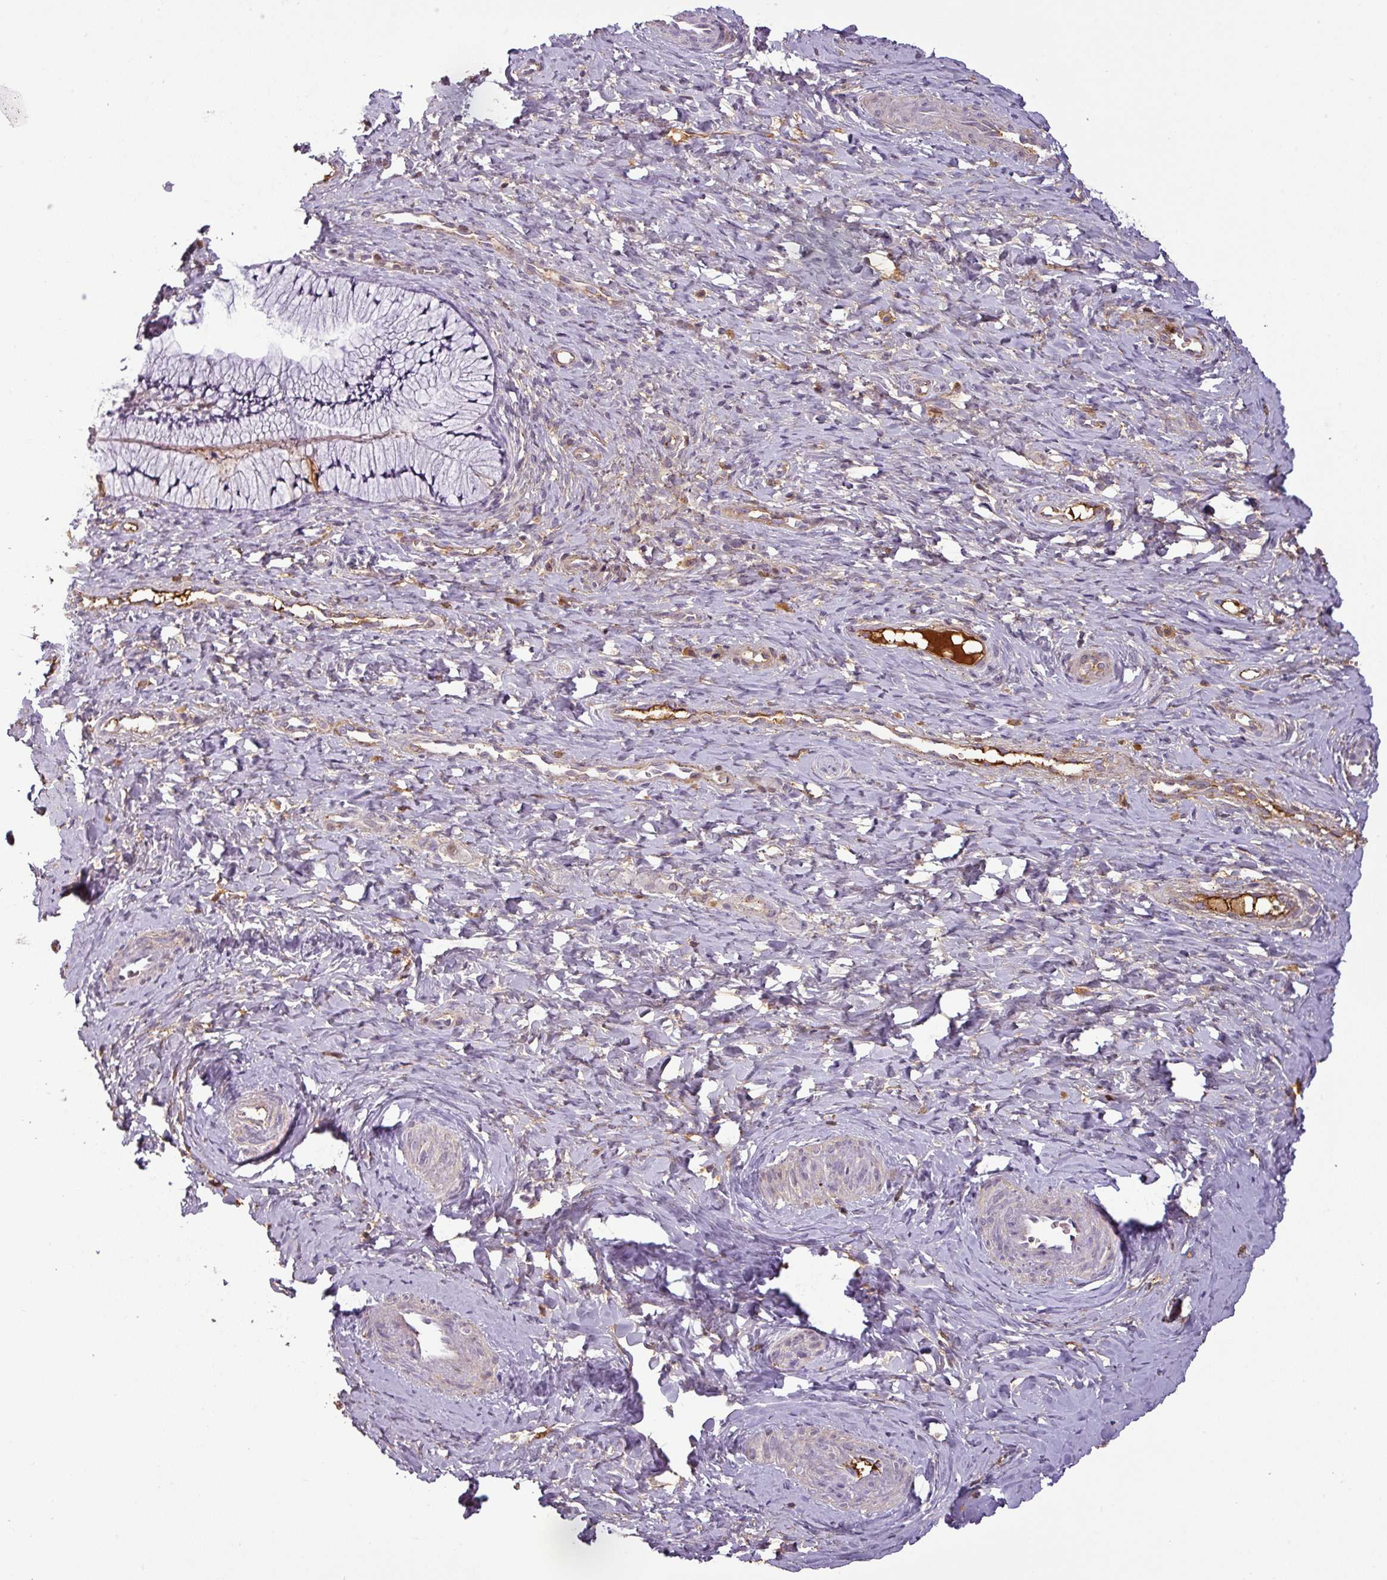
{"staining": {"intensity": "negative", "quantity": "none", "location": "none"}, "tissue": "cervix", "cell_type": "Glandular cells", "image_type": "normal", "snomed": [{"axis": "morphology", "description": "Normal tissue, NOS"}, {"axis": "topography", "description": "Cervix"}], "caption": "Immunohistochemistry (IHC) of benign cervix reveals no expression in glandular cells.", "gene": "APOC1", "patient": {"sex": "female", "age": 36}}